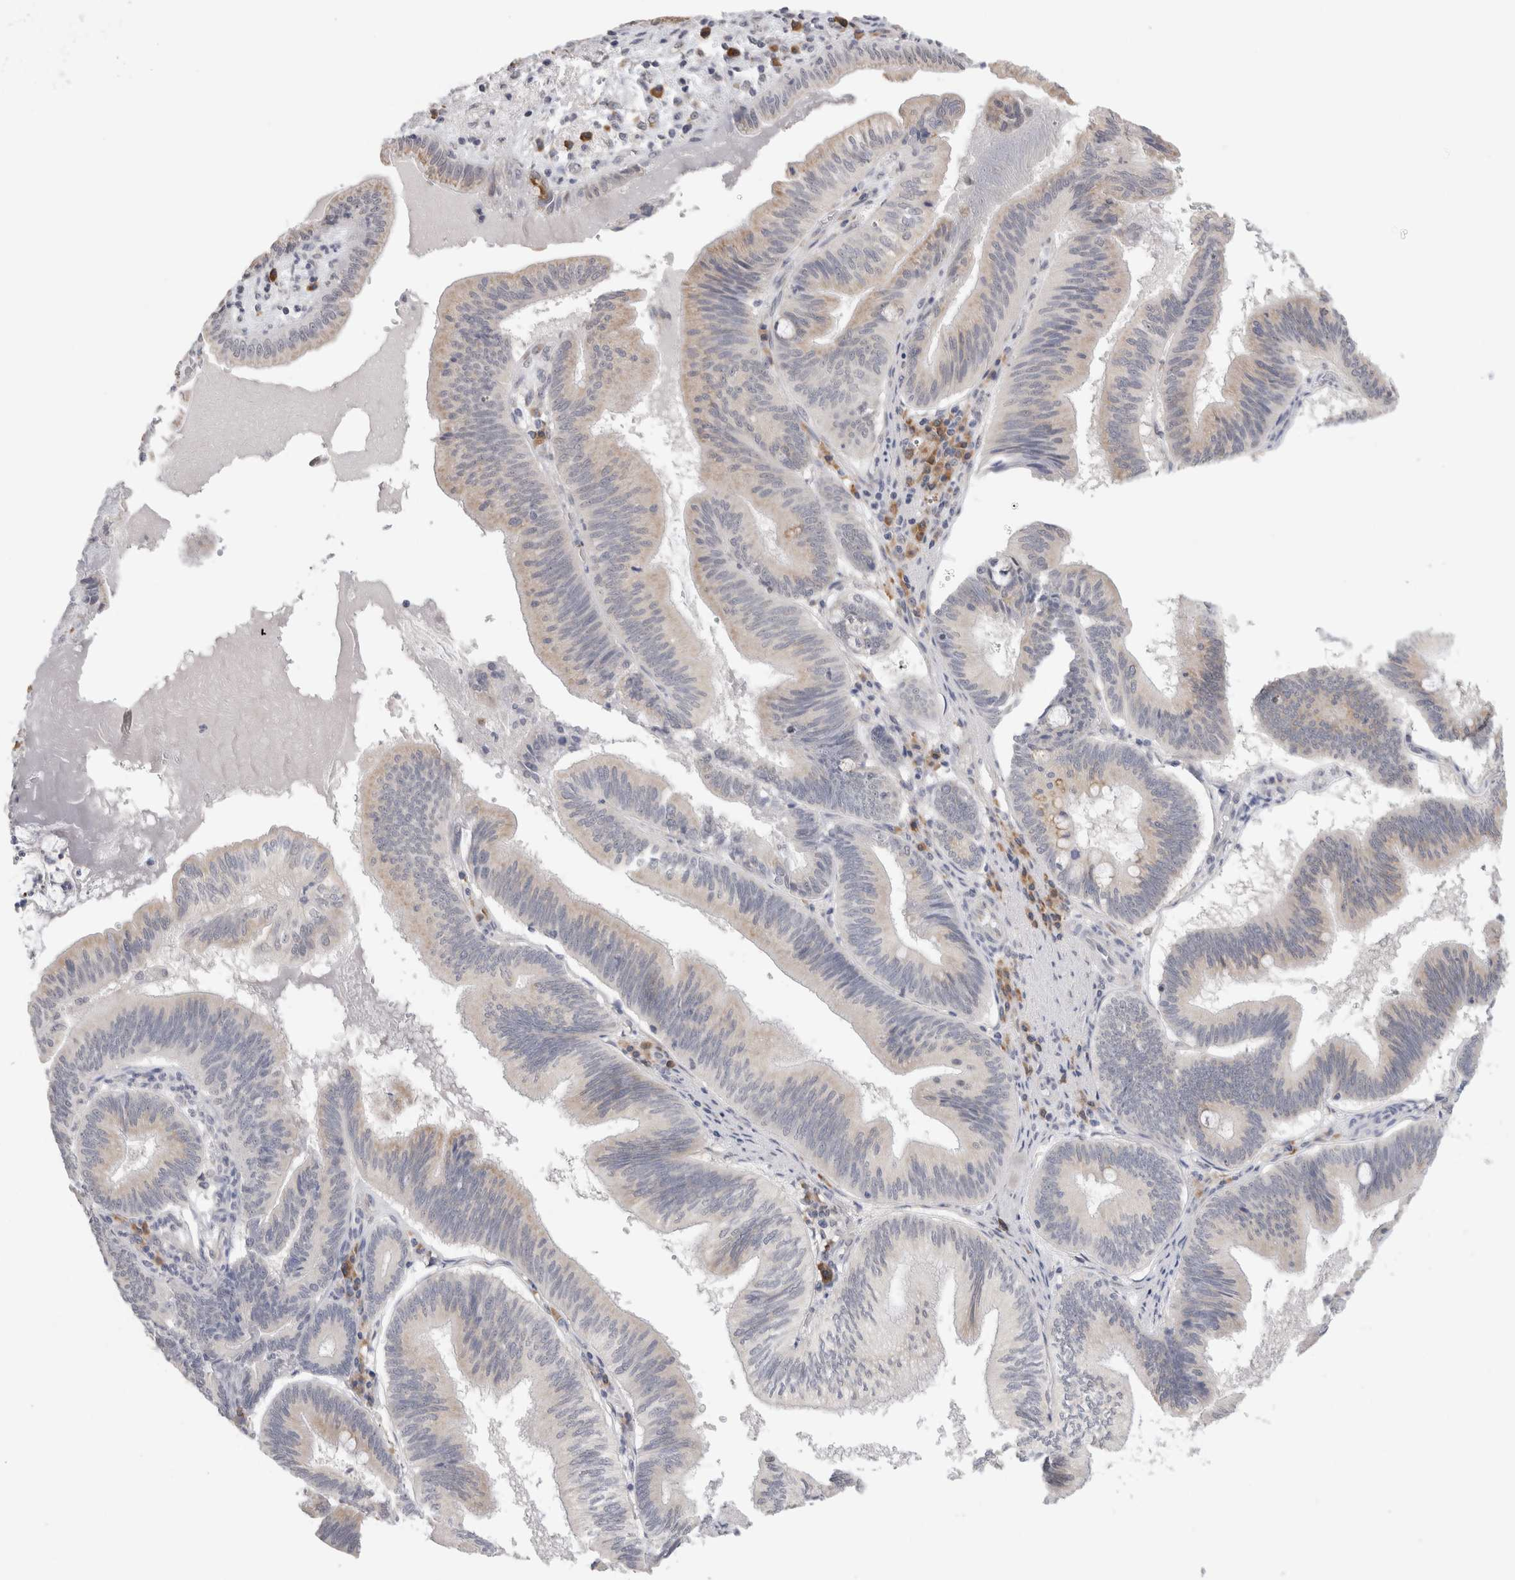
{"staining": {"intensity": "weak", "quantity": "<25%", "location": "cytoplasmic/membranous"}, "tissue": "pancreatic cancer", "cell_type": "Tumor cells", "image_type": "cancer", "snomed": [{"axis": "morphology", "description": "Adenocarcinoma, NOS"}, {"axis": "topography", "description": "Pancreas"}], "caption": "IHC of human adenocarcinoma (pancreatic) displays no expression in tumor cells.", "gene": "HDLBP", "patient": {"sex": "male", "age": 82}}